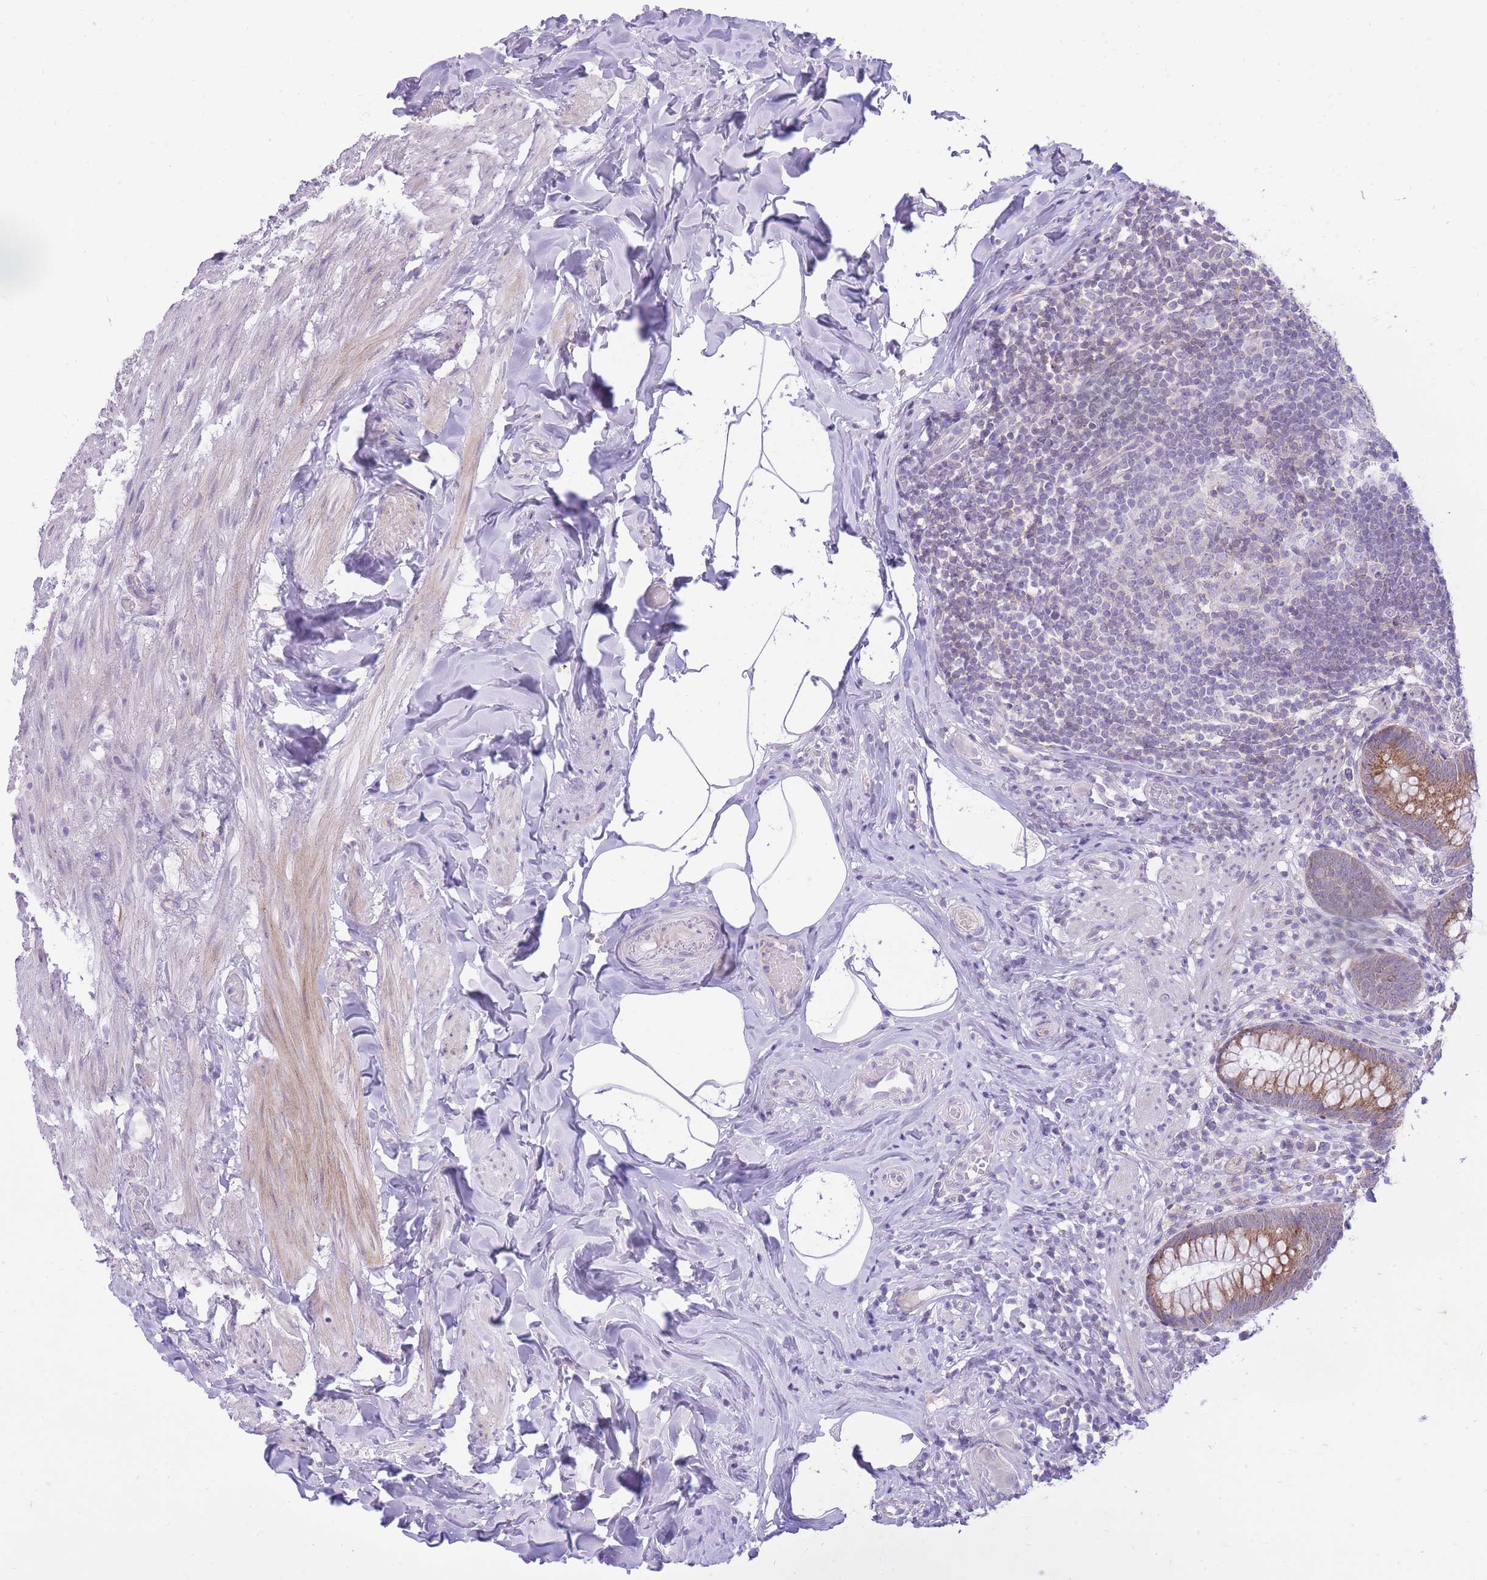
{"staining": {"intensity": "moderate", "quantity": ">75%", "location": "cytoplasmic/membranous"}, "tissue": "appendix", "cell_type": "Glandular cells", "image_type": "normal", "snomed": [{"axis": "morphology", "description": "Normal tissue, NOS"}, {"axis": "topography", "description": "Appendix"}], "caption": "Unremarkable appendix shows moderate cytoplasmic/membranous expression in about >75% of glandular cells (DAB IHC, brown staining for protein, blue staining for nuclei)..", "gene": "DENND2D", "patient": {"sex": "male", "age": 55}}